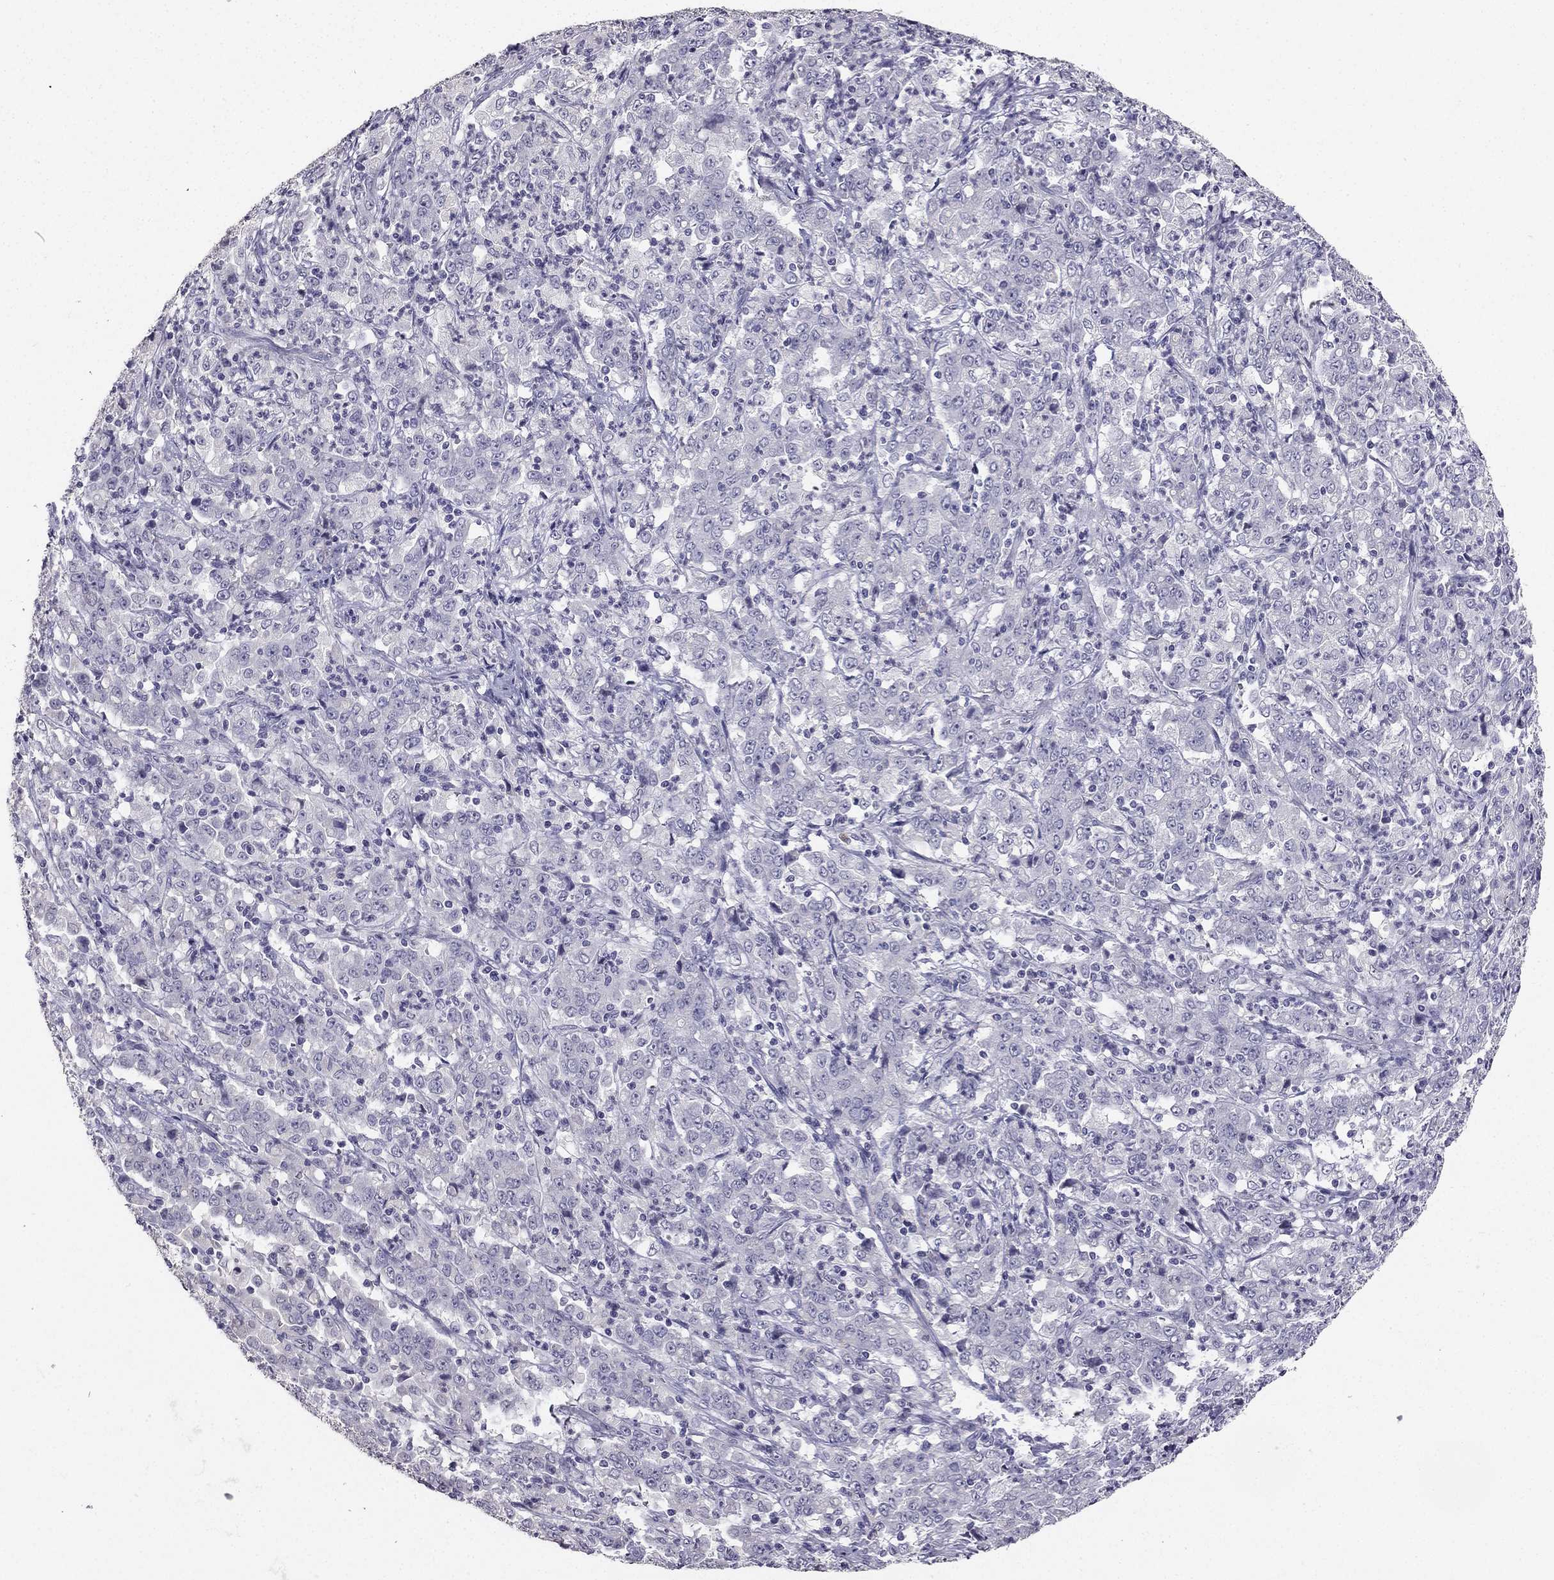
{"staining": {"intensity": "negative", "quantity": "none", "location": "none"}, "tissue": "stomach cancer", "cell_type": "Tumor cells", "image_type": "cancer", "snomed": [{"axis": "morphology", "description": "Adenocarcinoma, NOS"}, {"axis": "topography", "description": "Stomach, lower"}], "caption": "Human stomach cancer (adenocarcinoma) stained for a protein using immunohistochemistry (IHC) demonstrates no expression in tumor cells.", "gene": "CALB2", "patient": {"sex": "female", "age": 71}}